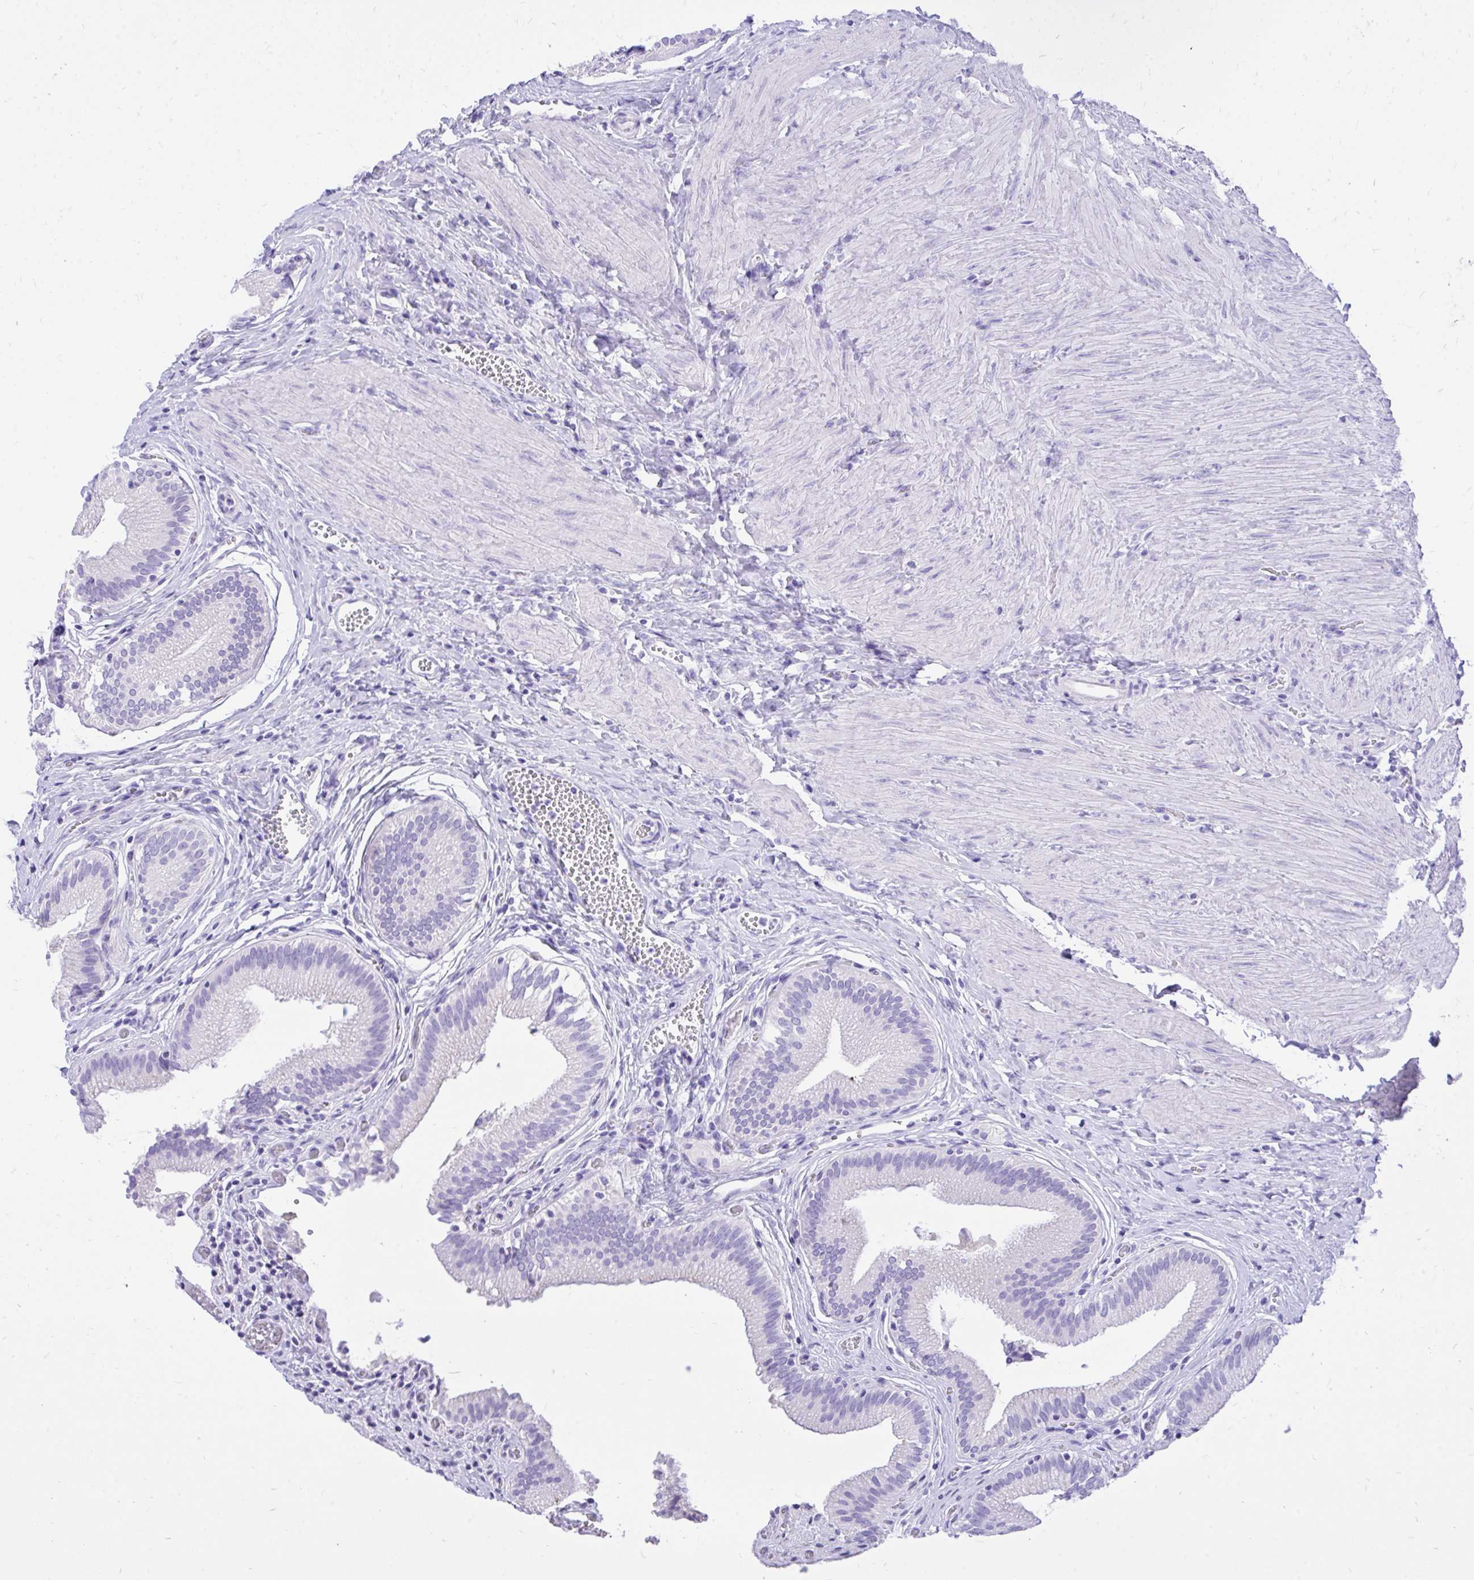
{"staining": {"intensity": "negative", "quantity": "none", "location": "none"}, "tissue": "gallbladder", "cell_type": "Glandular cells", "image_type": "normal", "snomed": [{"axis": "morphology", "description": "Normal tissue, NOS"}, {"axis": "topography", "description": "Gallbladder"}, {"axis": "topography", "description": "Peripheral nerve tissue"}], "caption": "This is an immunohistochemistry (IHC) micrograph of normal human gallbladder. There is no positivity in glandular cells.", "gene": "MON1A", "patient": {"sex": "male", "age": 17}}